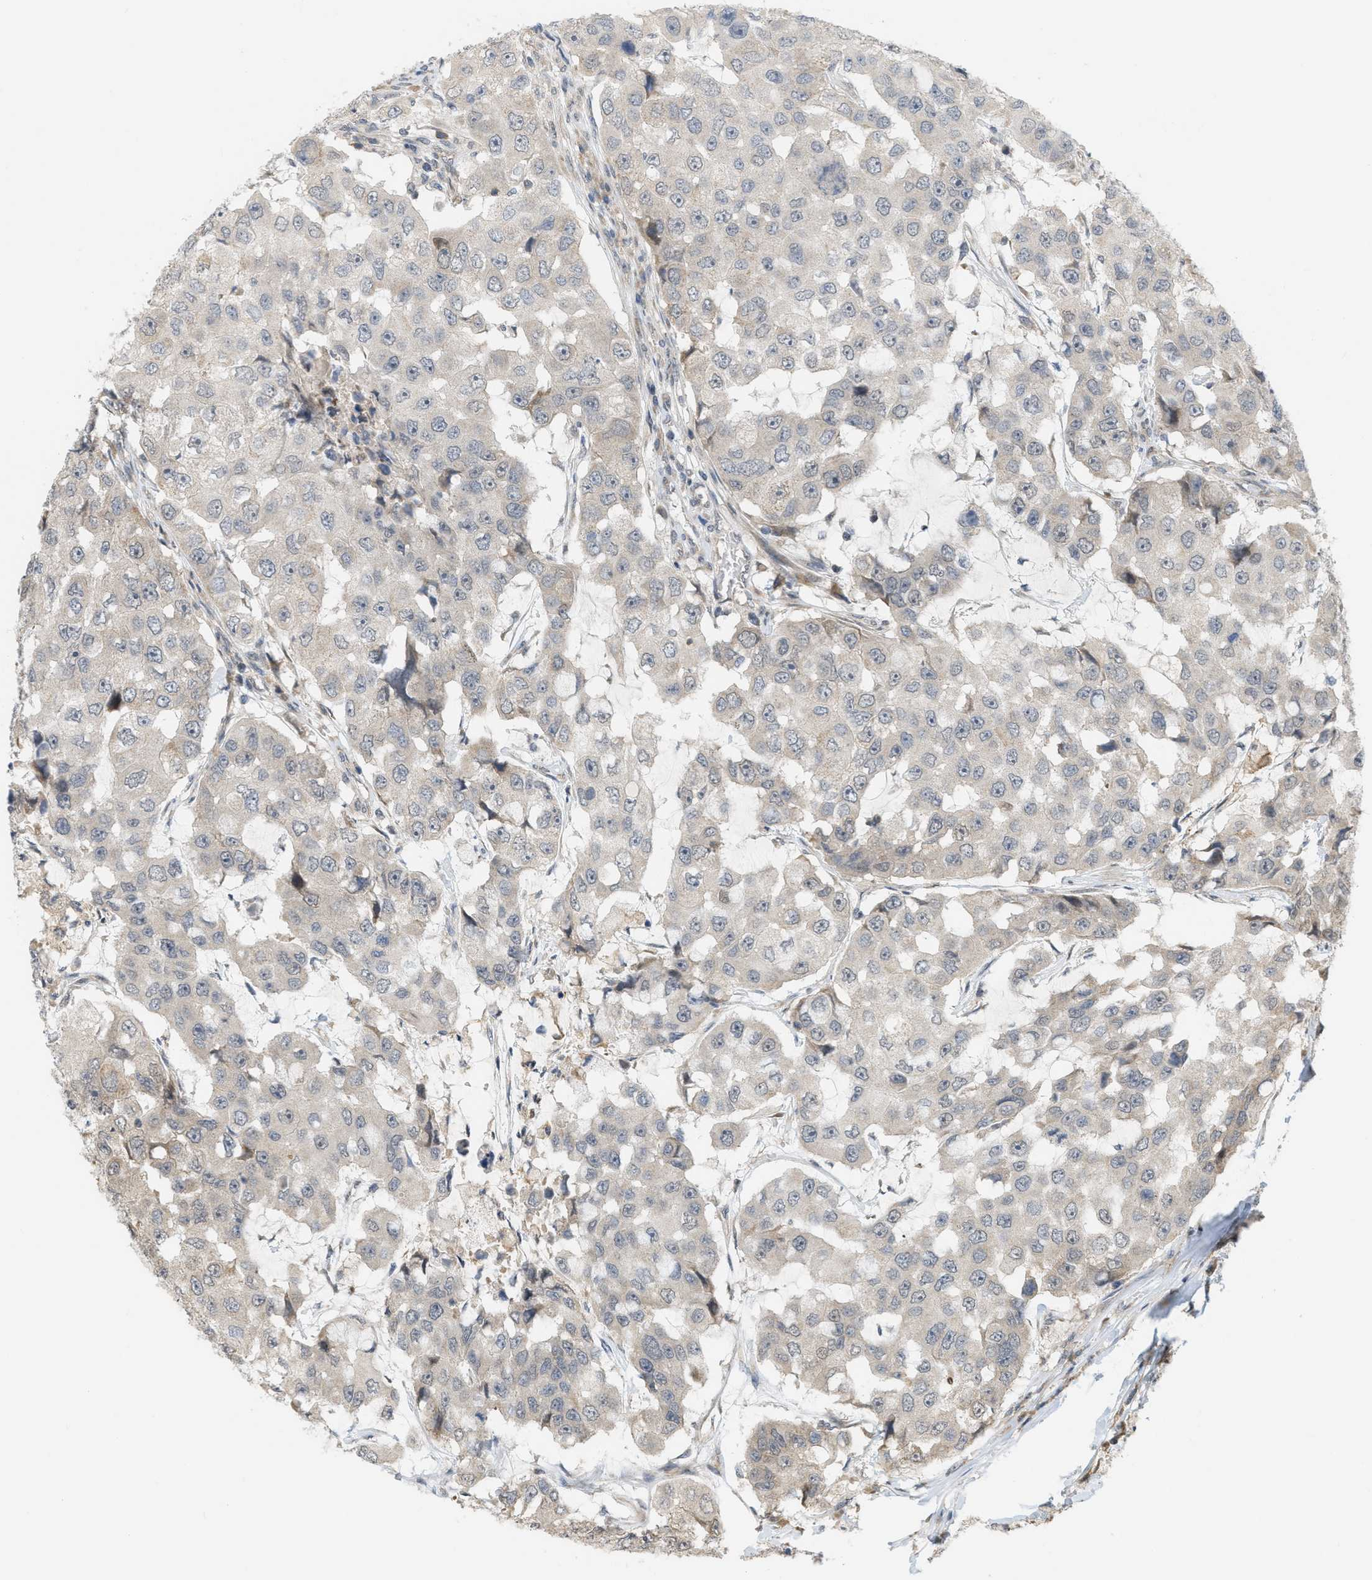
{"staining": {"intensity": "weak", "quantity": "<25%", "location": "cytoplasmic/membranous"}, "tissue": "breast cancer", "cell_type": "Tumor cells", "image_type": "cancer", "snomed": [{"axis": "morphology", "description": "Duct carcinoma"}, {"axis": "topography", "description": "Breast"}], "caption": "Tumor cells show no significant protein expression in breast infiltrating ductal carcinoma.", "gene": "PRKD1", "patient": {"sex": "female", "age": 27}}